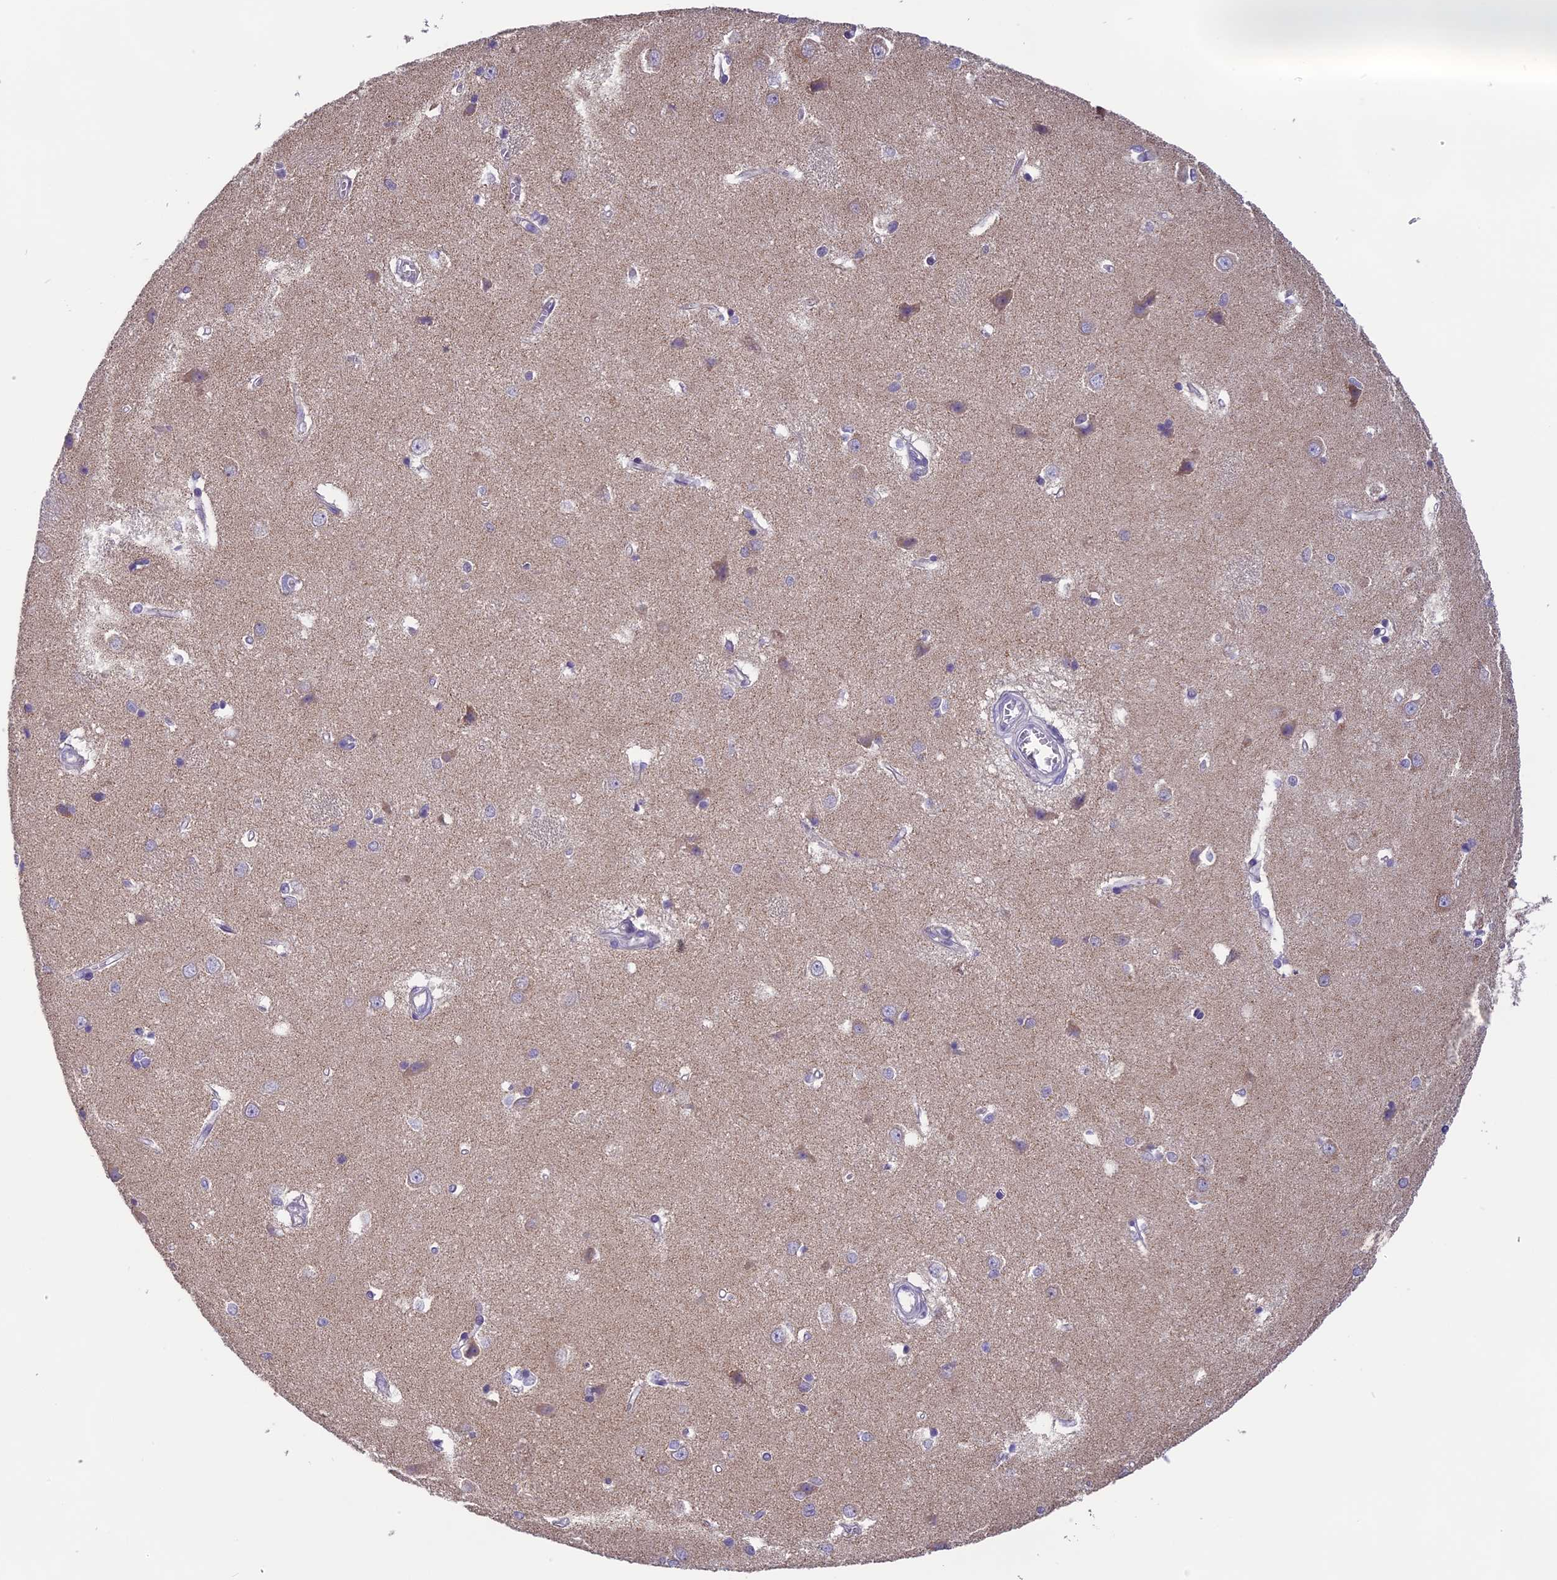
{"staining": {"intensity": "negative", "quantity": "none", "location": "none"}, "tissue": "caudate", "cell_type": "Glial cells", "image_type": "normal", "snomed": [{"axis": "morphology", "description": "Normal tissue, NOS"}, {"axis": "topography", "description": "Lateral ventricle wall"}], "caption": "A micrograph of human caudate is negative for staining in glial cells. Nuclei are stained in blue.", "gene": "ARHGEF37", "patient": {"sex": "male", "age": 37}}